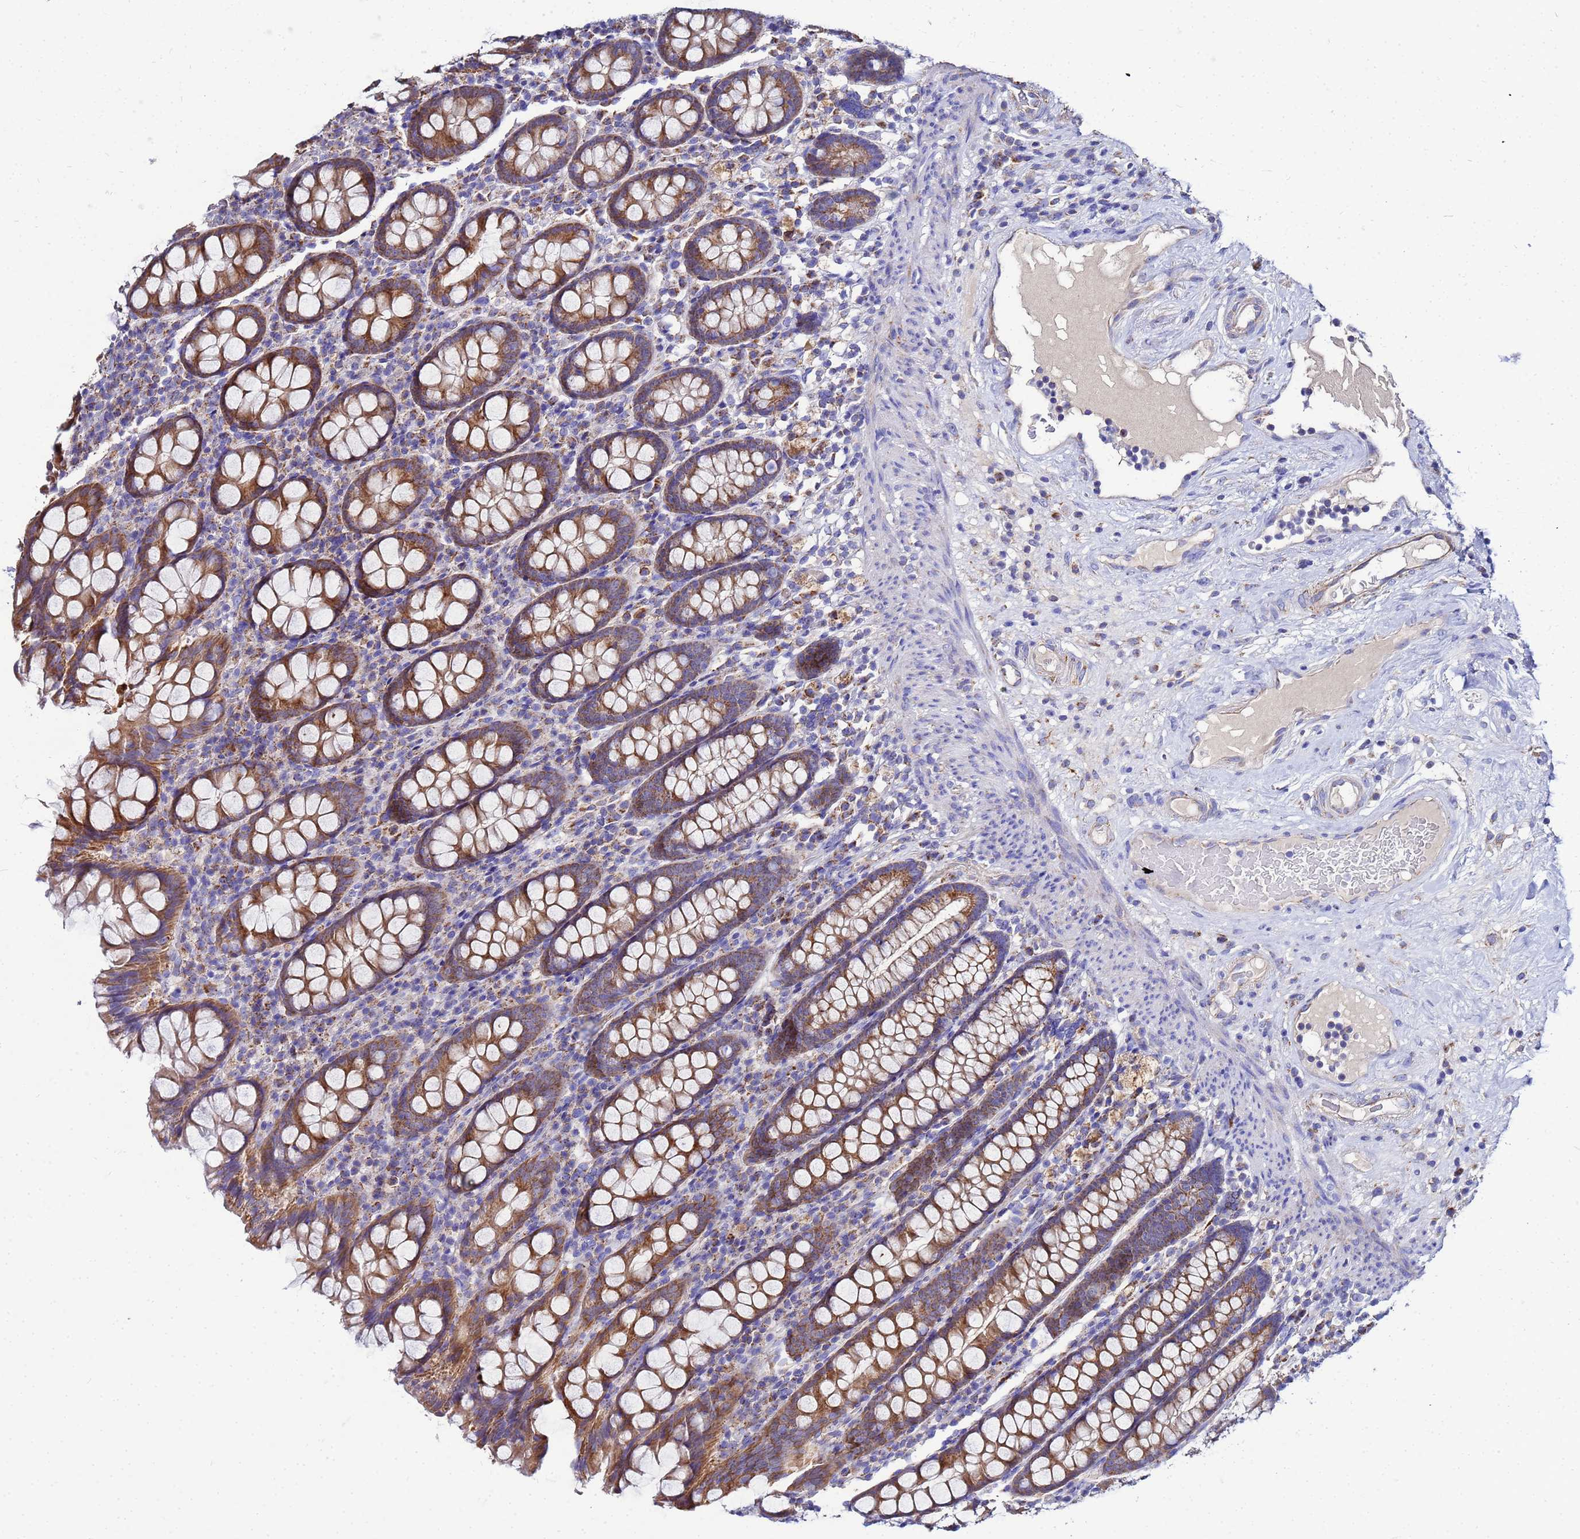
{"staining": {"intensity": "weak", "quantity": "25%-75%", "location": "cytoplasmic/membranous"}, "tissue": "colon", "cell_type": "Endothelial cells", "image_type": "normal", "snomed": [{"axis": "morphology", "description": "Normal tissue, NOS"}, {"axis": "topography", "description": "Colon"}], "caption": "Human colon stained for a protein (brown) displays weak cytoplasmic/membranous positive positivity in approximately 25%-75% of endothelial cells.", "gene": "FAHD2A", "patient": {"sex": "female", "age": 79}}